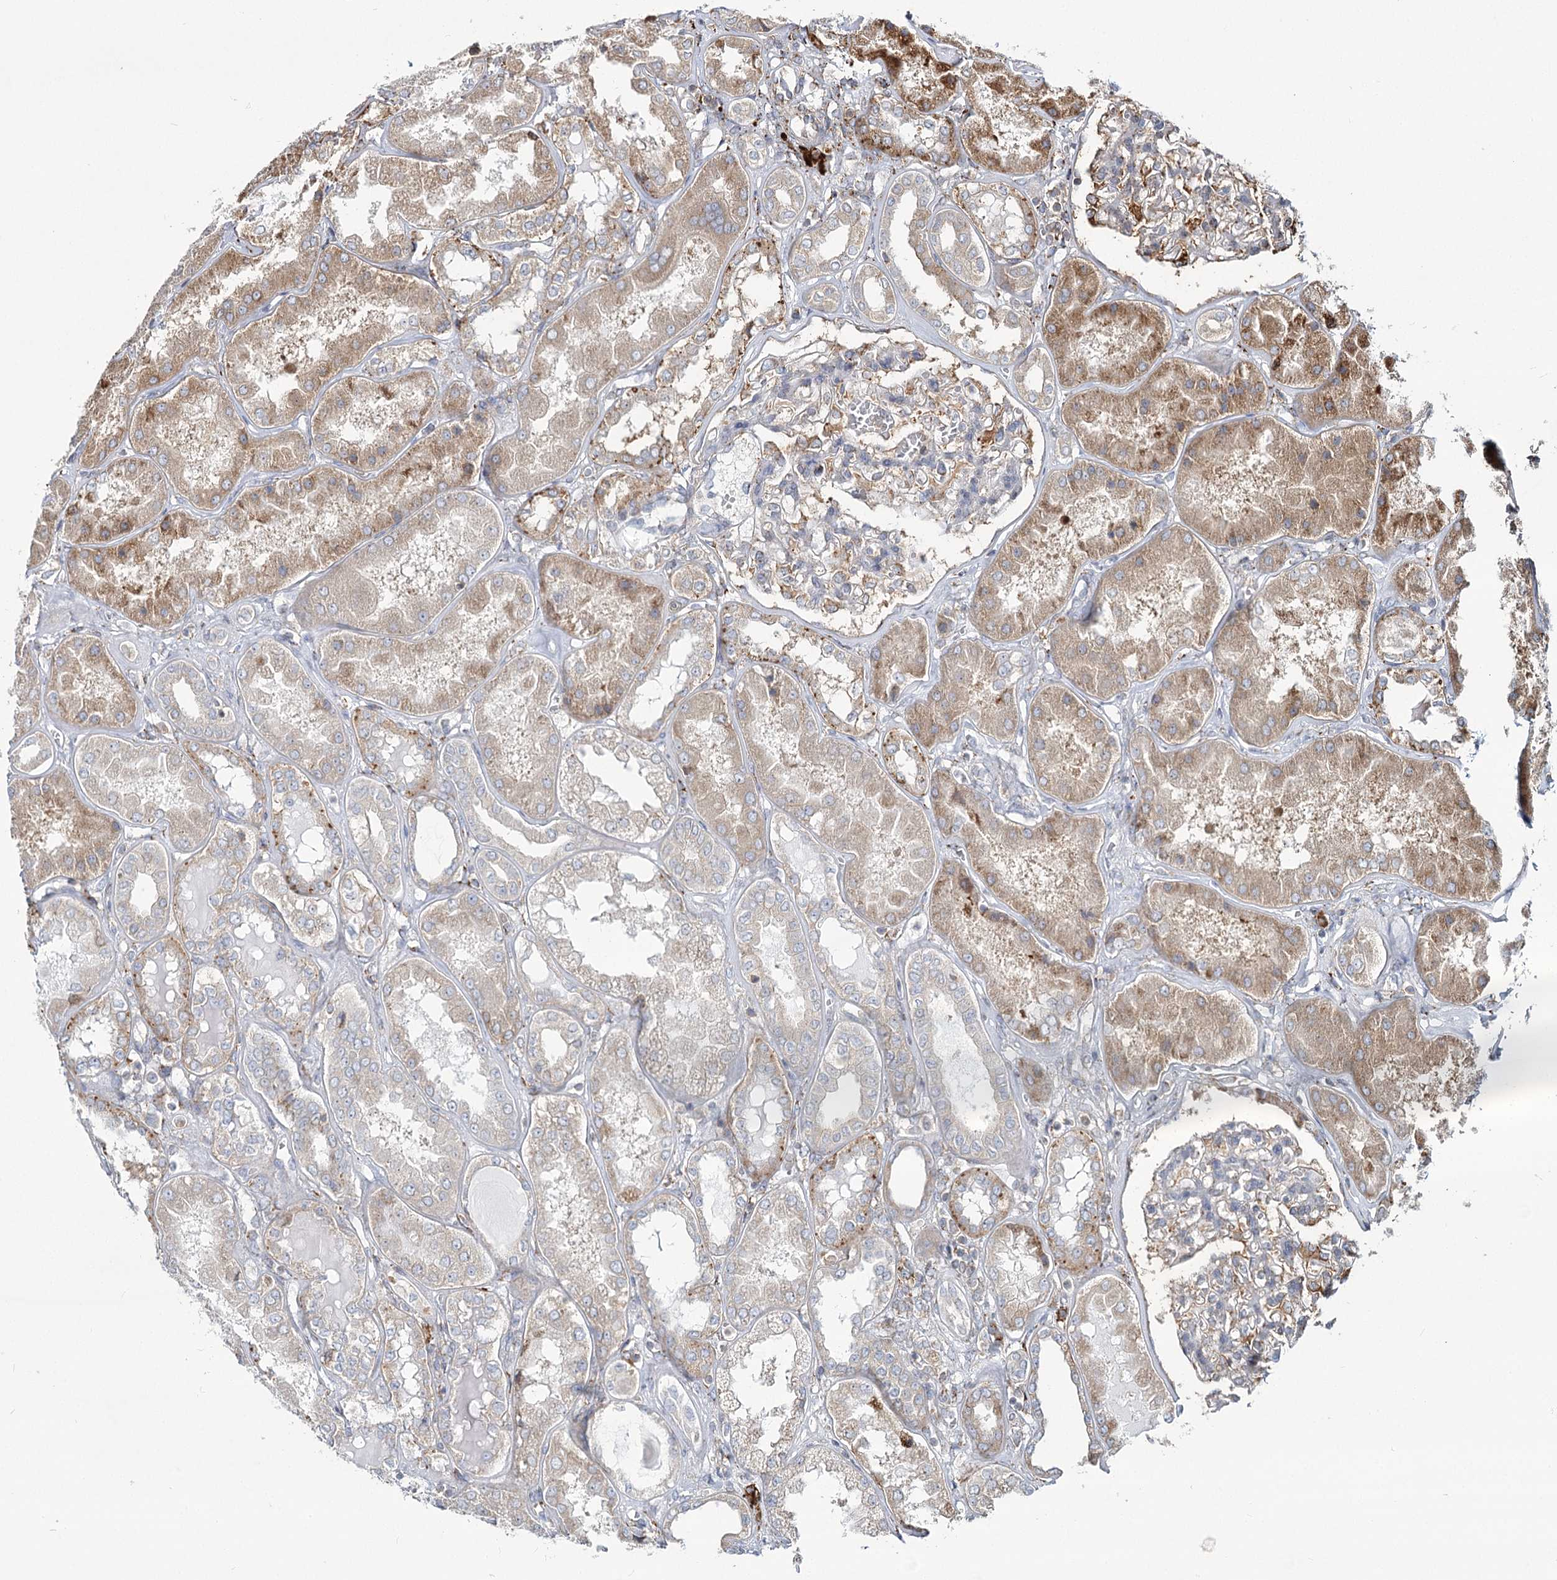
{"staining": {"intensity": "moderate", "quantity": "<25%", "location": "cytoplasmic/membranous"}, "tissue": "kidney", "cell_type": "Cells in glomeruli", "image_type": "normal", "snomed": [{"axis": "morphology", "description": "Normal tissue, NOS"}, {"axis": "topography", "description": "Kidney"}], "caption": "Immunohistochemistry histopathology image of normal human kidney stained for a protein (brown), which demonstrates low levels of moderate cytoplasmic/membranous positivity in about <25% of cells in glomeruli.", "gene": "POGLUT1", "patient": {"sex": "female", "age": 56}}